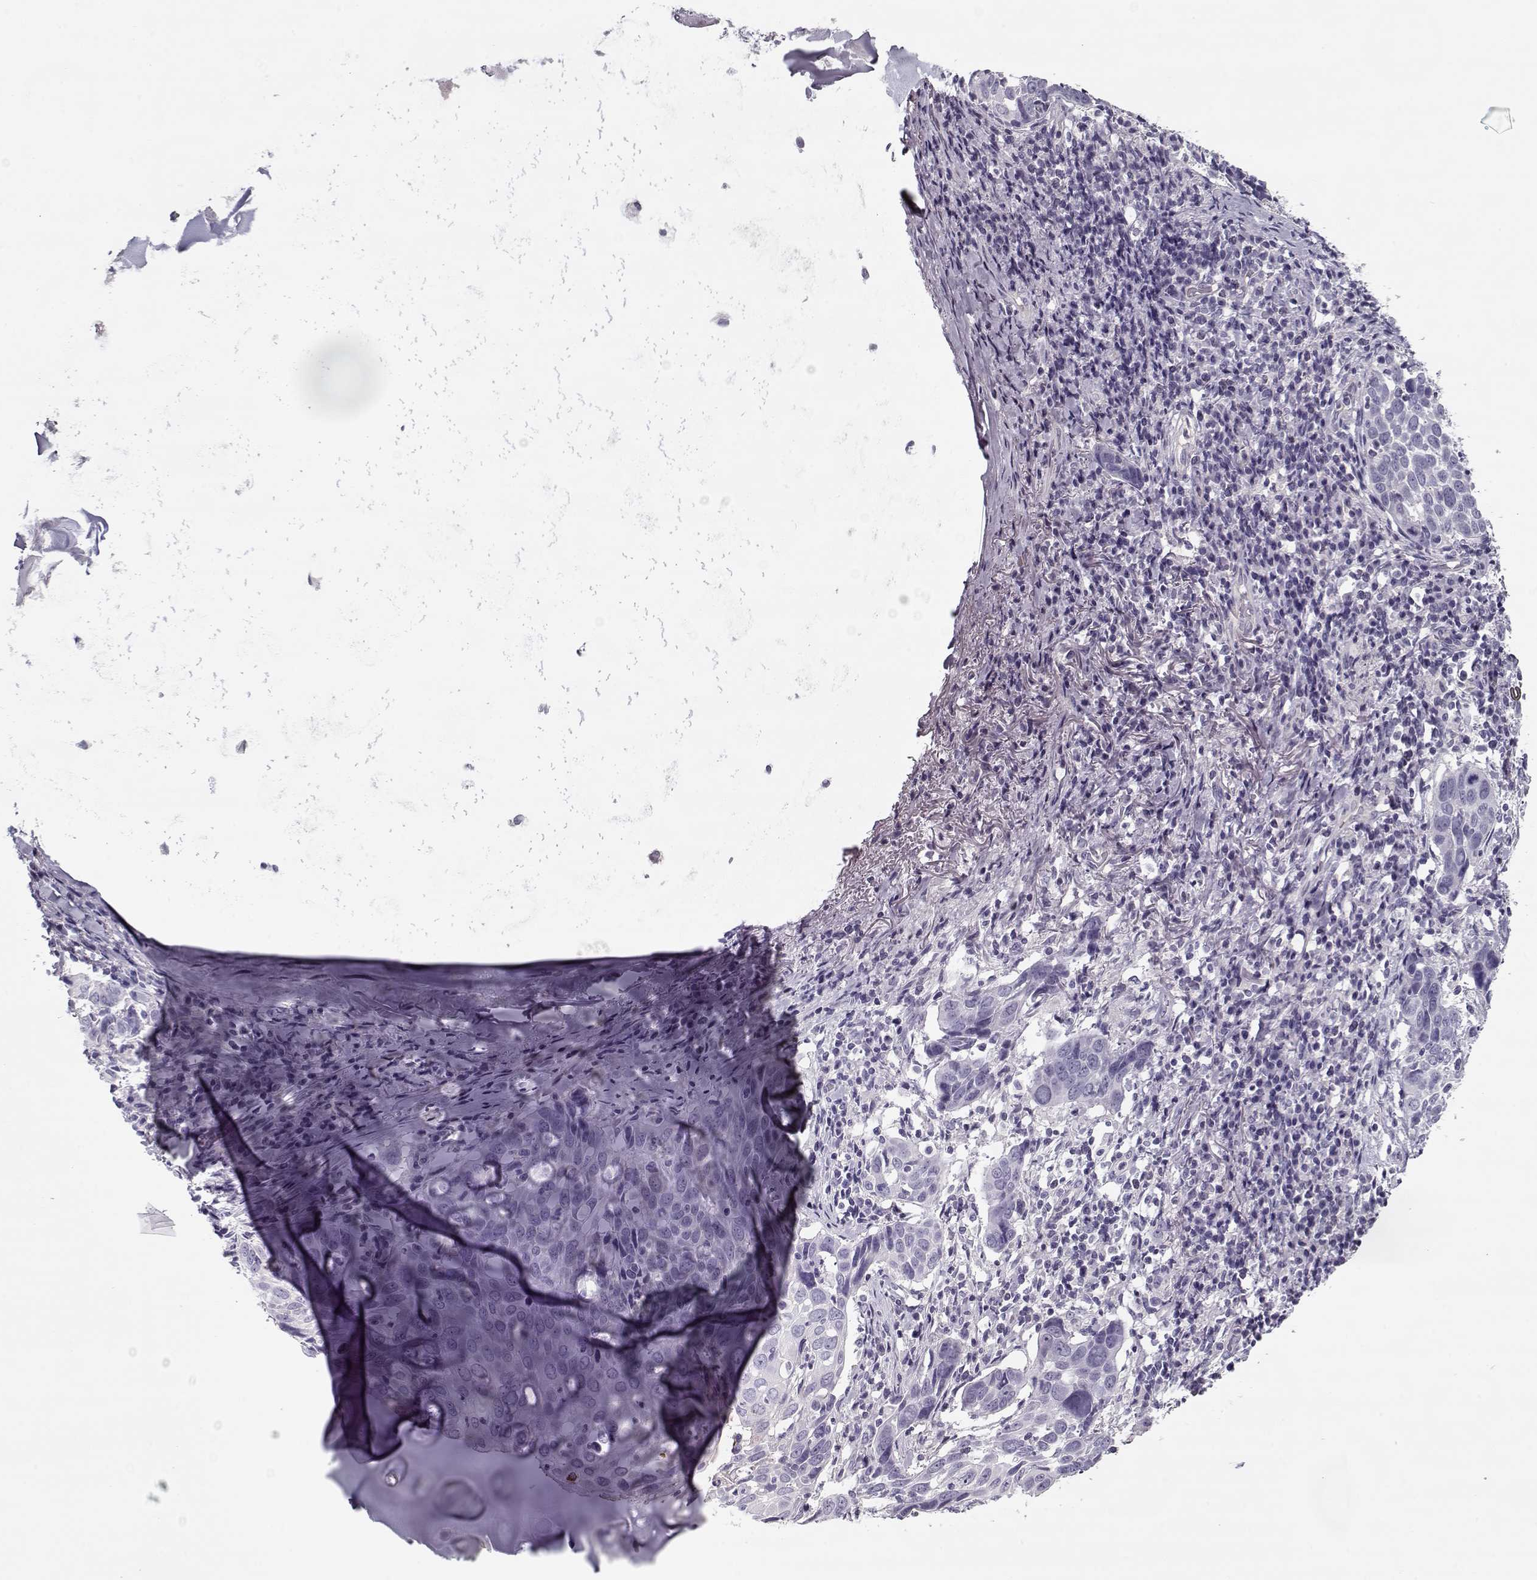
{"staining": {"intensity": "negative", "quantity": "none", "location": "none"}, "tissue": "lung cancer", "cell_type": "Tumor cells", "image_type": "cancer", "snomed": [{"axis": "morphology", "description": "Squamous cell carcinoma, NOS"}, {"axis": "topography", "description": "Lung"}], "caption": "Immunohistochemistry (IHC) of lung cancer (squamous cell carcinoma) demonstrates no positivity in tumor cells. (Brightfield microscopy of DAB (3,3'-diaminobenzidine) immunohistochemistry at high magnification).", "gene": "CCDC136", "patient": {"sex": "male", "age": 57}}